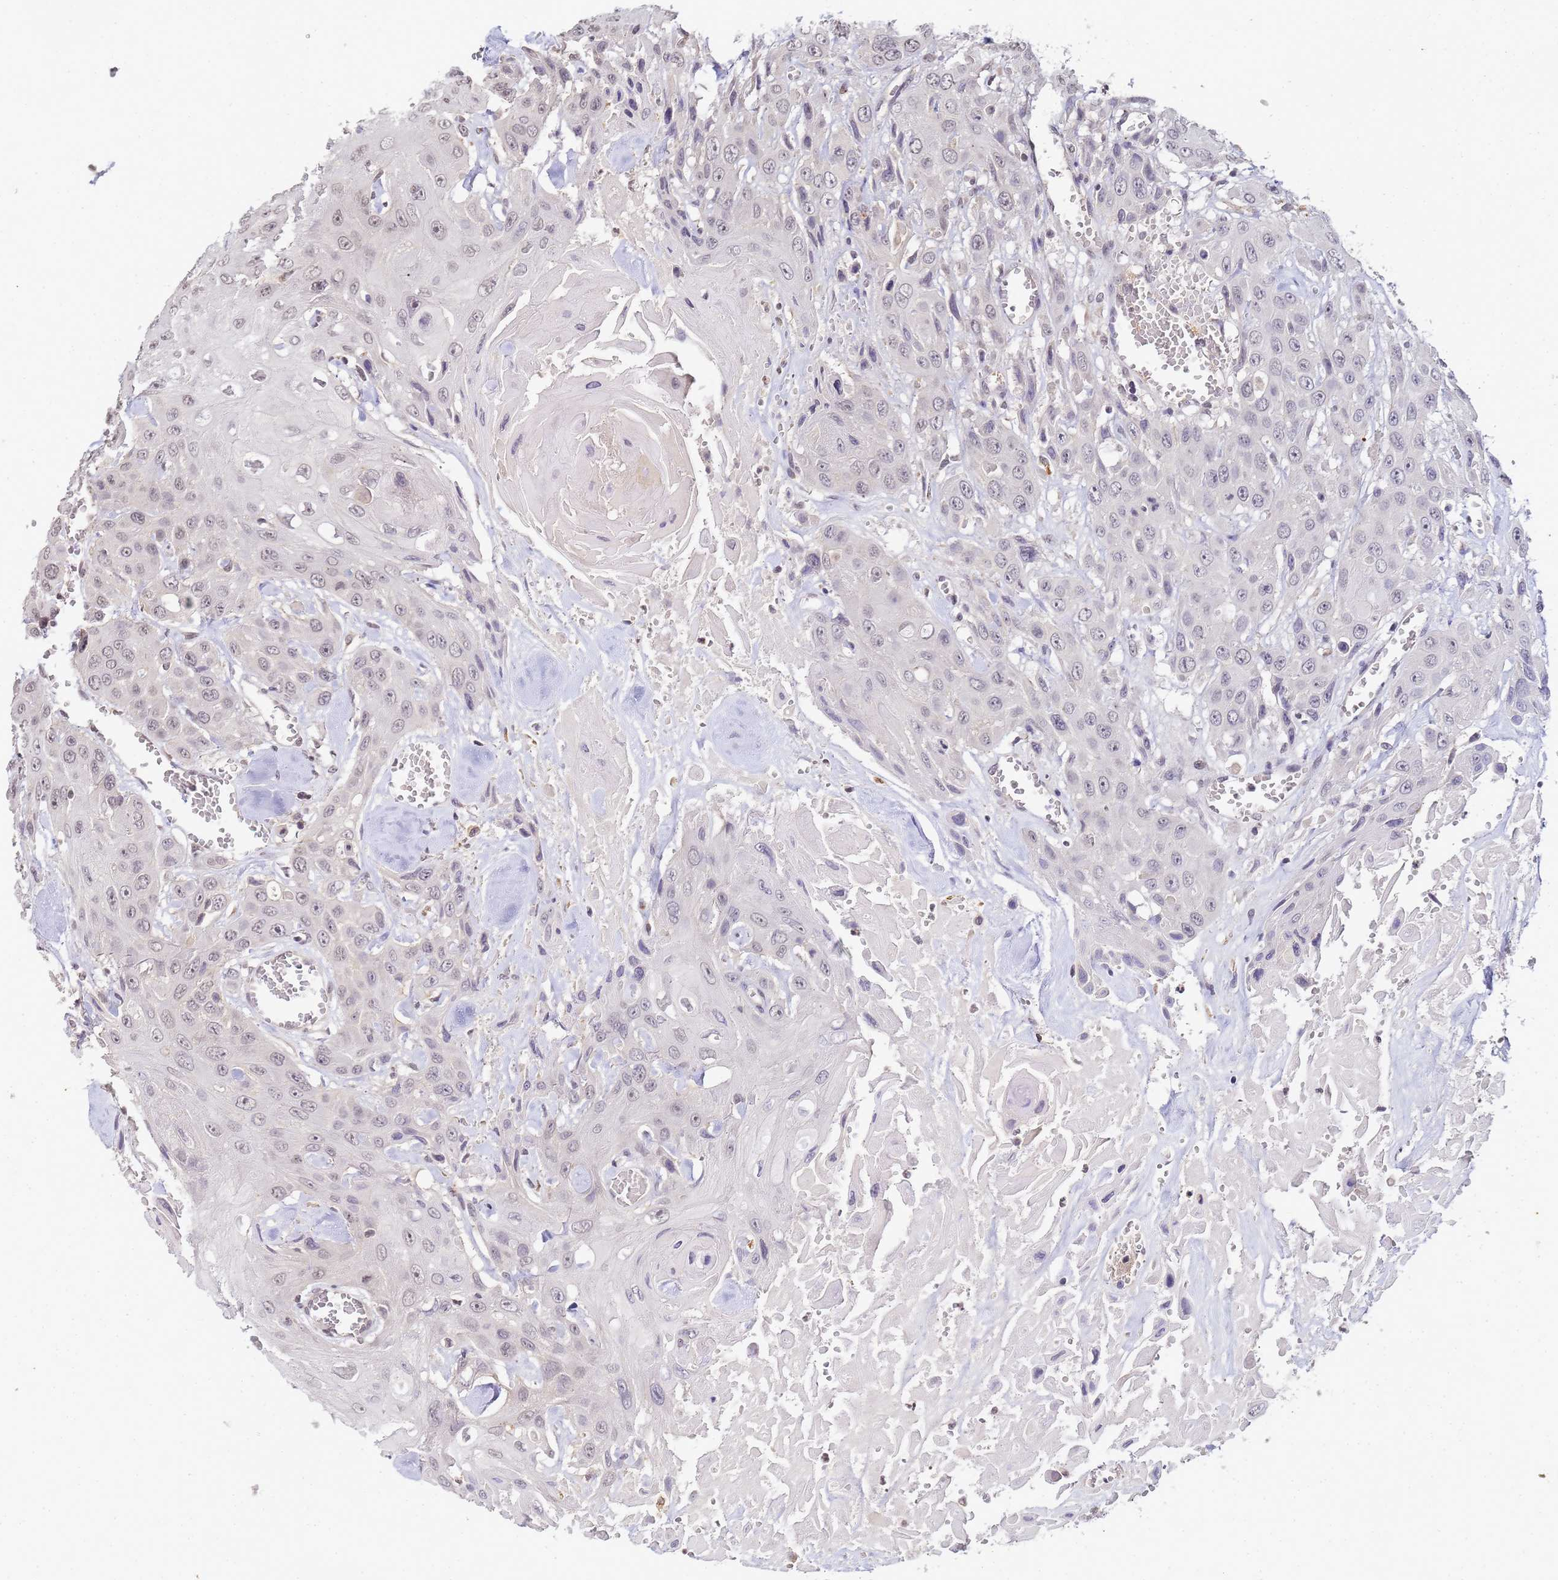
{"staining": {"intensity": "negative", "quantity": "none", "location": "none"}, "tissue": "head and neck cancer", "cell_type": "Tumor cells", "image_type": "cancer", "snomed": [{"axis": "morphology", "description": "Squamous cell carcinoma, NOS"}, {"axis": "topography", "description": "Head-Neck"}], "caption": "An immunohistochemistry (IHC) photomicrograph of head and neck cancer (squamous cell carcinoma) is shown. There is no staining in tumor cells of head and neck cancer (squamous cell carcinoma).", "gene": "MYL7", "patient": {"sex": "male", "age": 81}}